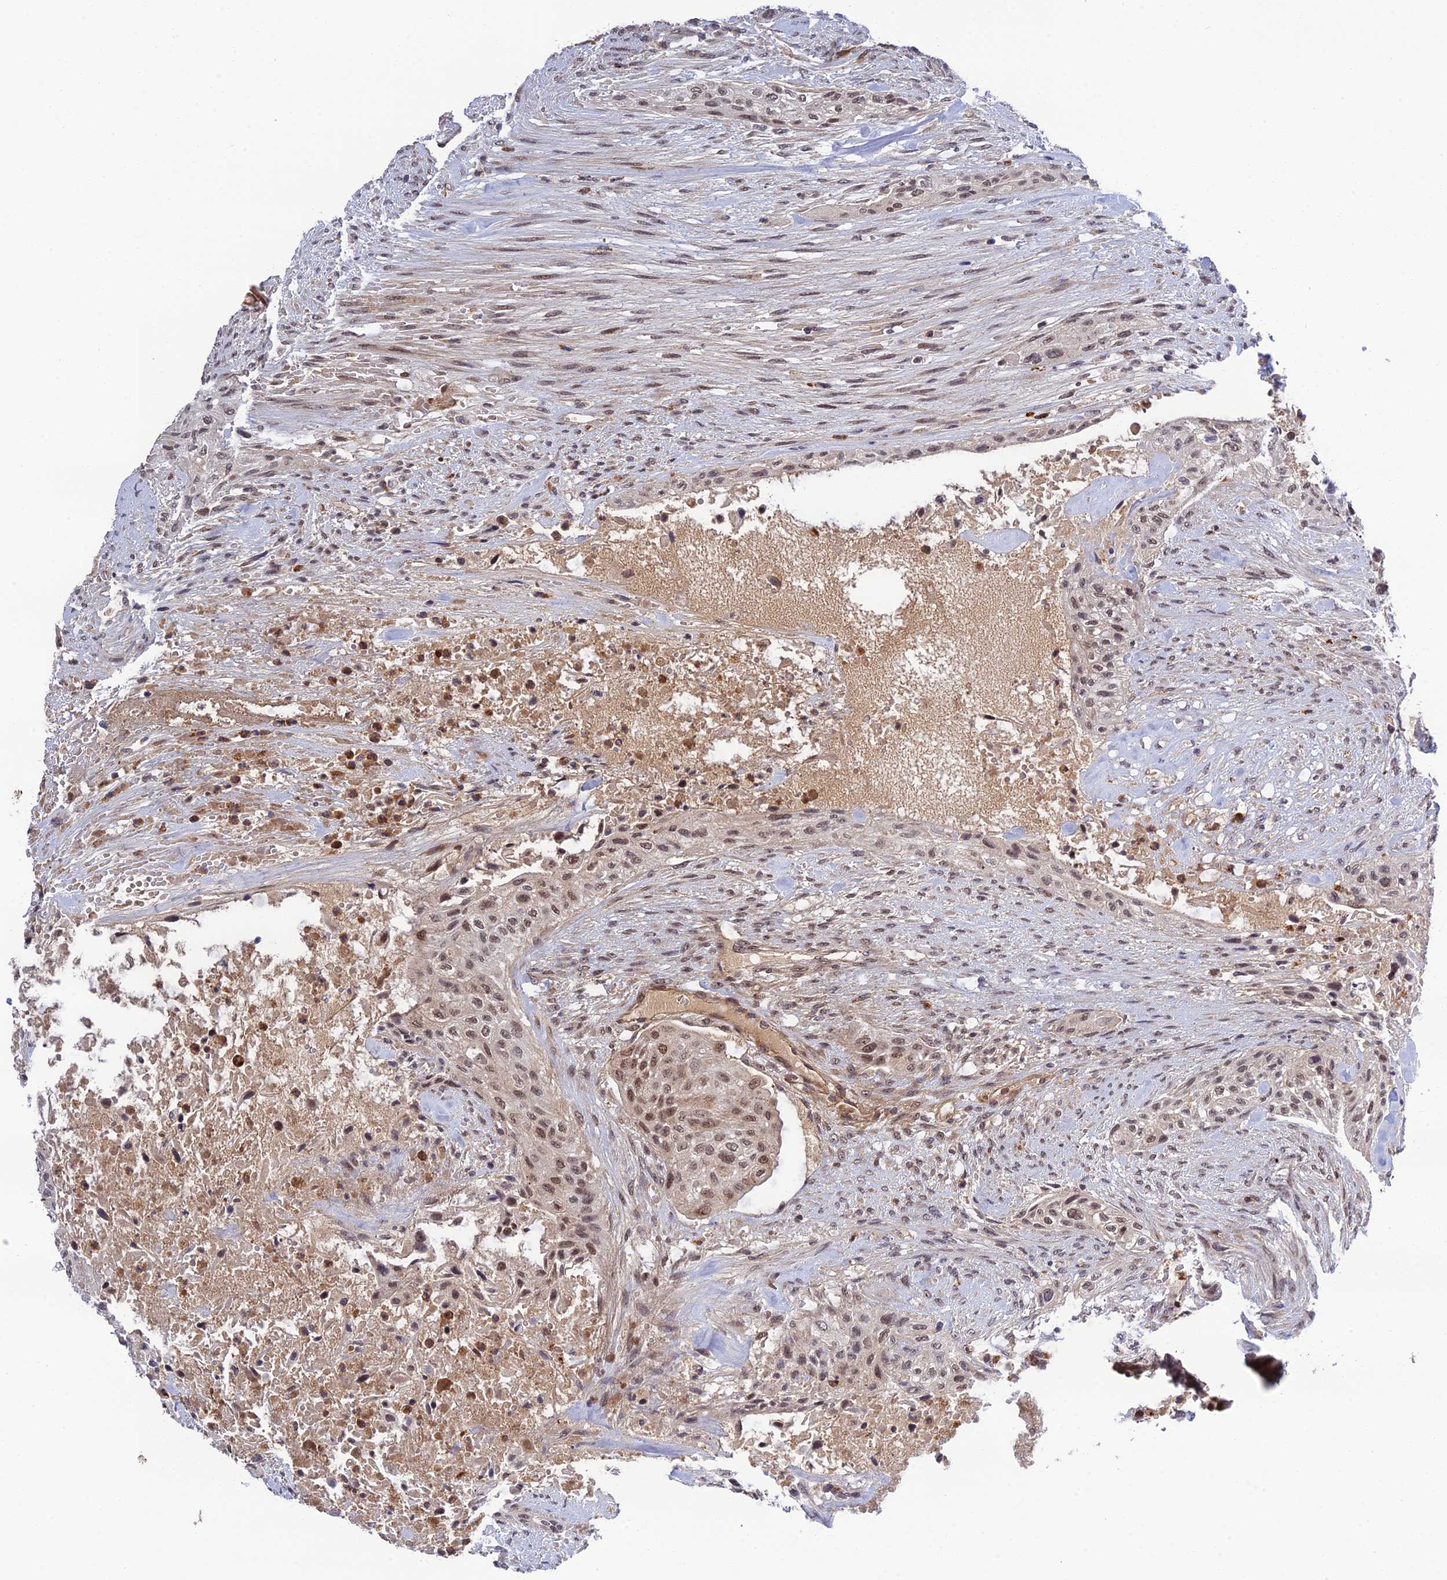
{"staining": {"intensity": "moderate", "quantity": ">75%", "location": "nuclear"}, "tissue": "urothelial cancer", "cell_type": "Tumor cells", "image_type": "cancer", "snomed": [{"axis": "morphology", "description": "Urothelial carcinoma, High grade"}, {"axis": "topography", "description": "Urinary bladder"}], "caption": "This is an image of IHC staining of high-grade urothelial carcinoma, which shows moderate staining in the nuclear of tumor cells.", "gene": "REXO1", "patient": {"sex": "male", "age": 35}}